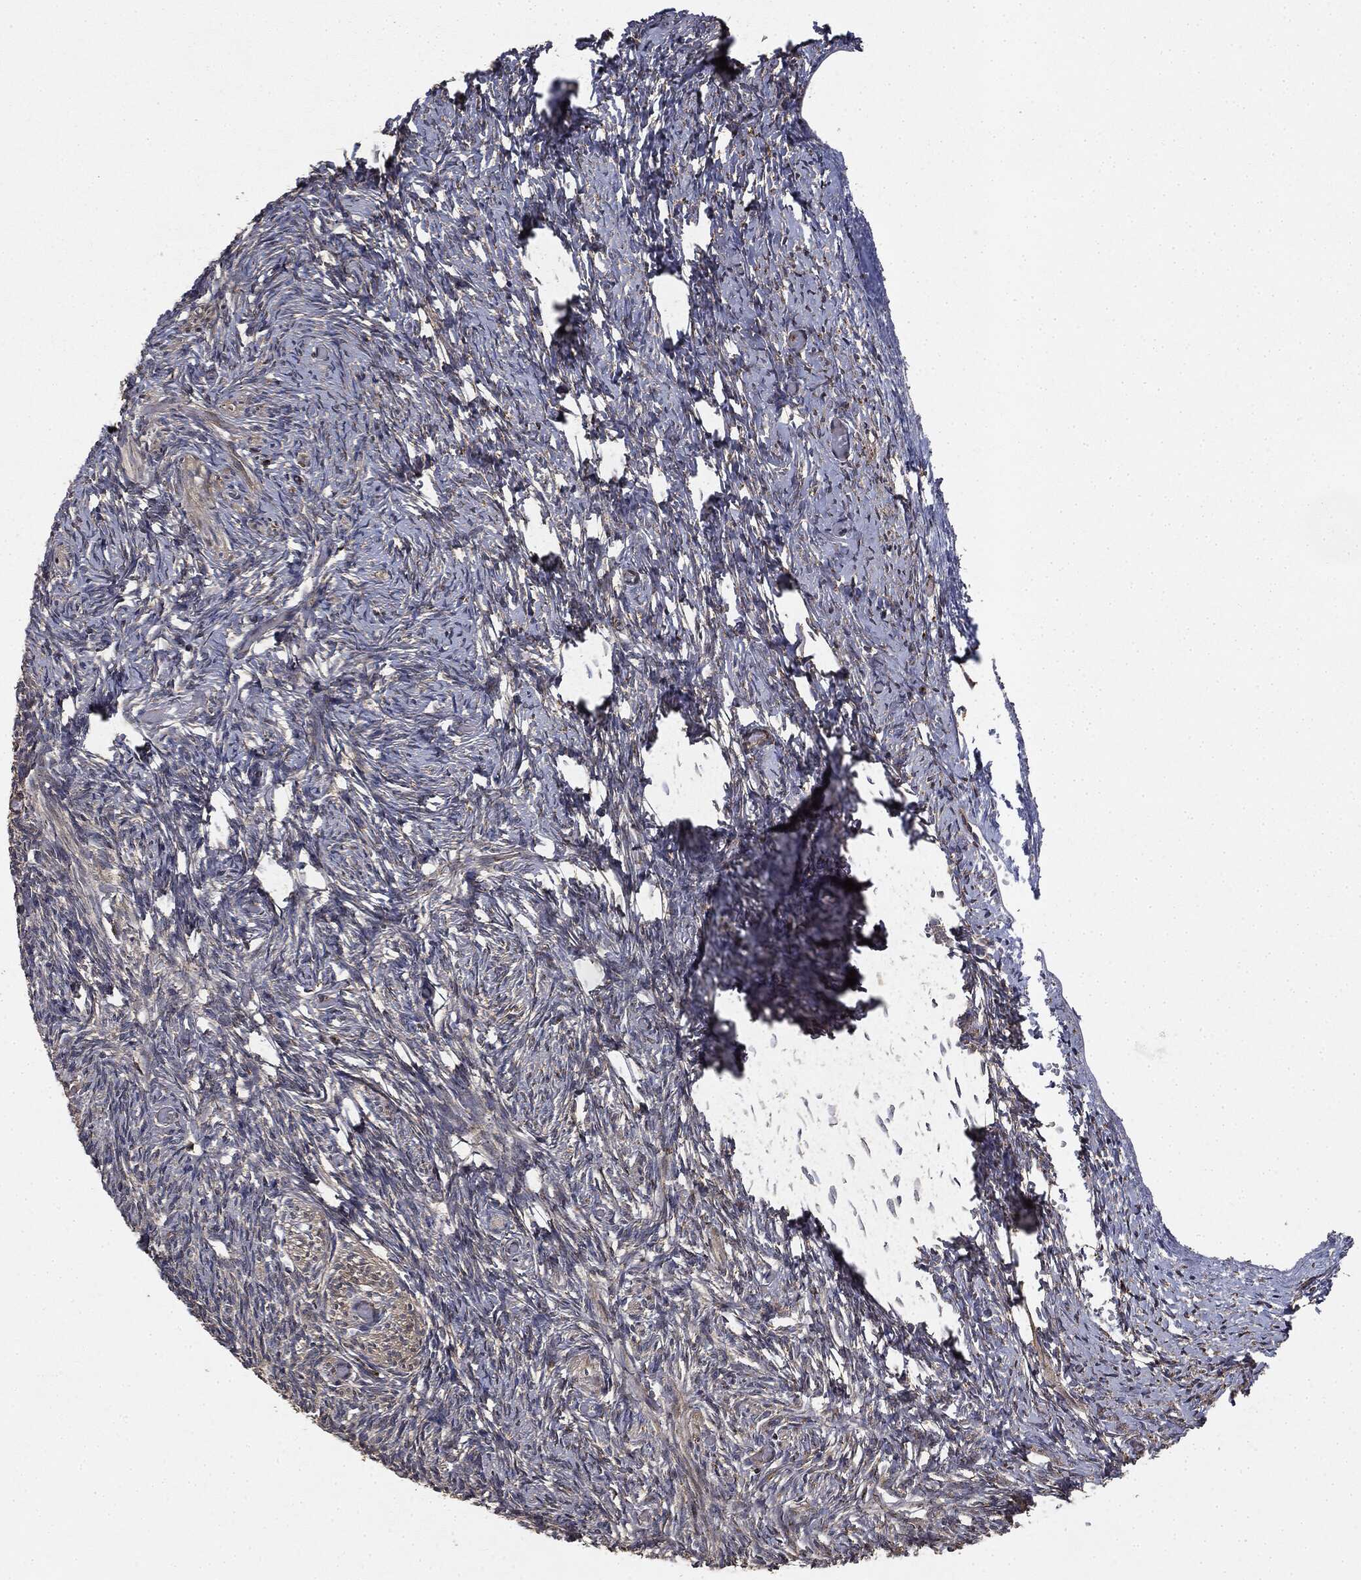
{"staining": {"intensity": "moderate", "quantity": "<25%", "location": "cytoplasmic/membranous"}, "tissue": "ovary", "cell_type": "Follicle cells", "image_type": "normal", "snomed": [{"axis": "morphology", "description": "Normal tissue, NOS"}, {"axis": "topography", "description": "Ovary"}], "caption": "Protein staining displays moderate cytoplasmic/membranous expression in about <25% of follicle cells in benign ovary.", "gene": "MIER2", "patient": {"sex": "female", "age": 39}}